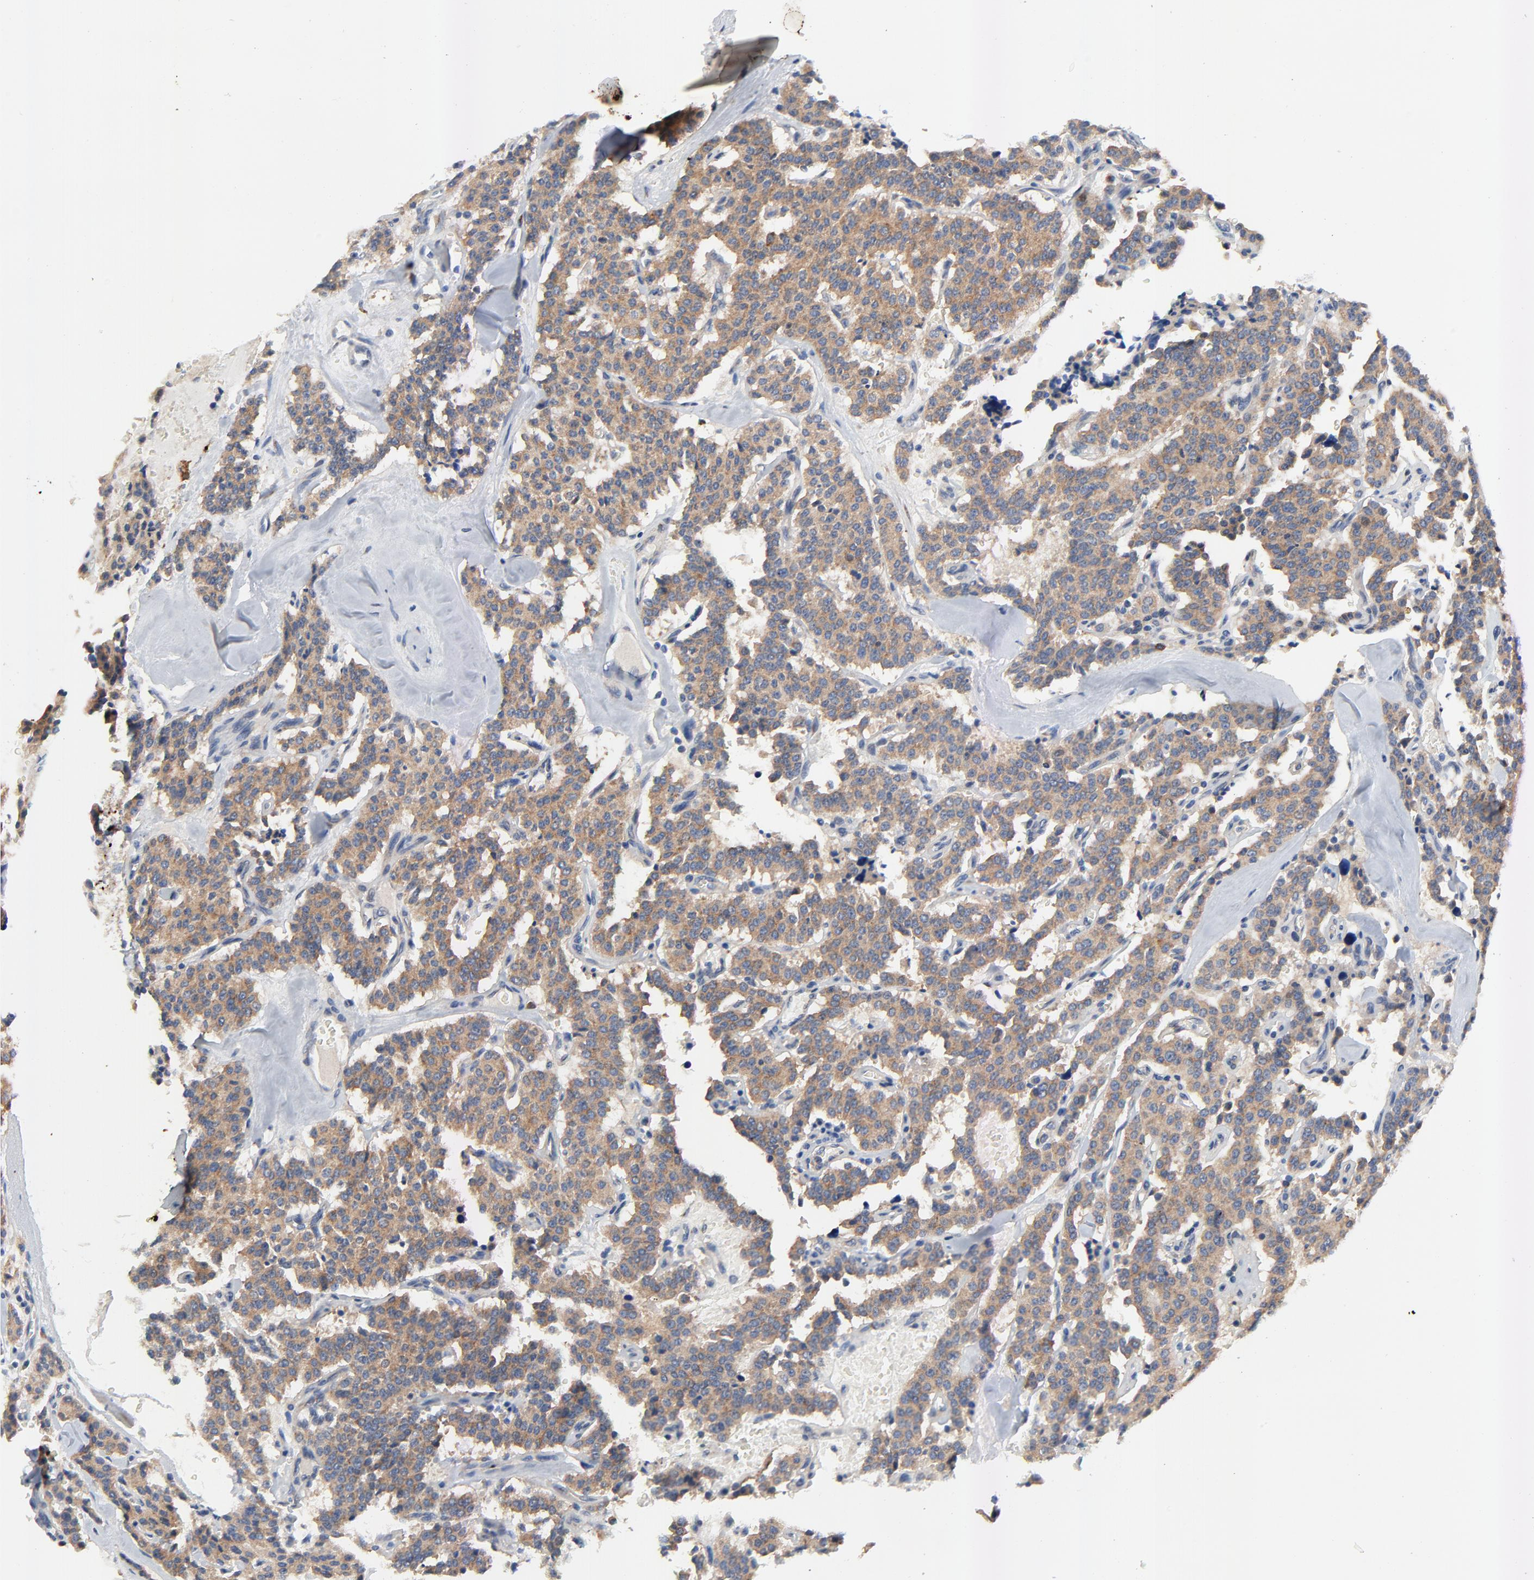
{"staining": {"intensity": "strong", "quantity": ">75%", "location": "cytoplasmic/membranous"}, "tissue": "carcinoid", "cell_type": "Tumor cells", "image_type": "cancer", "snomed": [{"axis": "morphology", "description": "Carcinoid, malignant, NOS"}, {"axis": "topography", "description": "Bronchus"}], "caption": "Strong cytoplasmic/membranous protein positivity is seen in approximately >75% of tumor cells in carcinoid. (Brightfield microscopy of DAB IHC at high magnification).", "gene": "VAV2", "patient": {"sex": "male", "age": 55}}